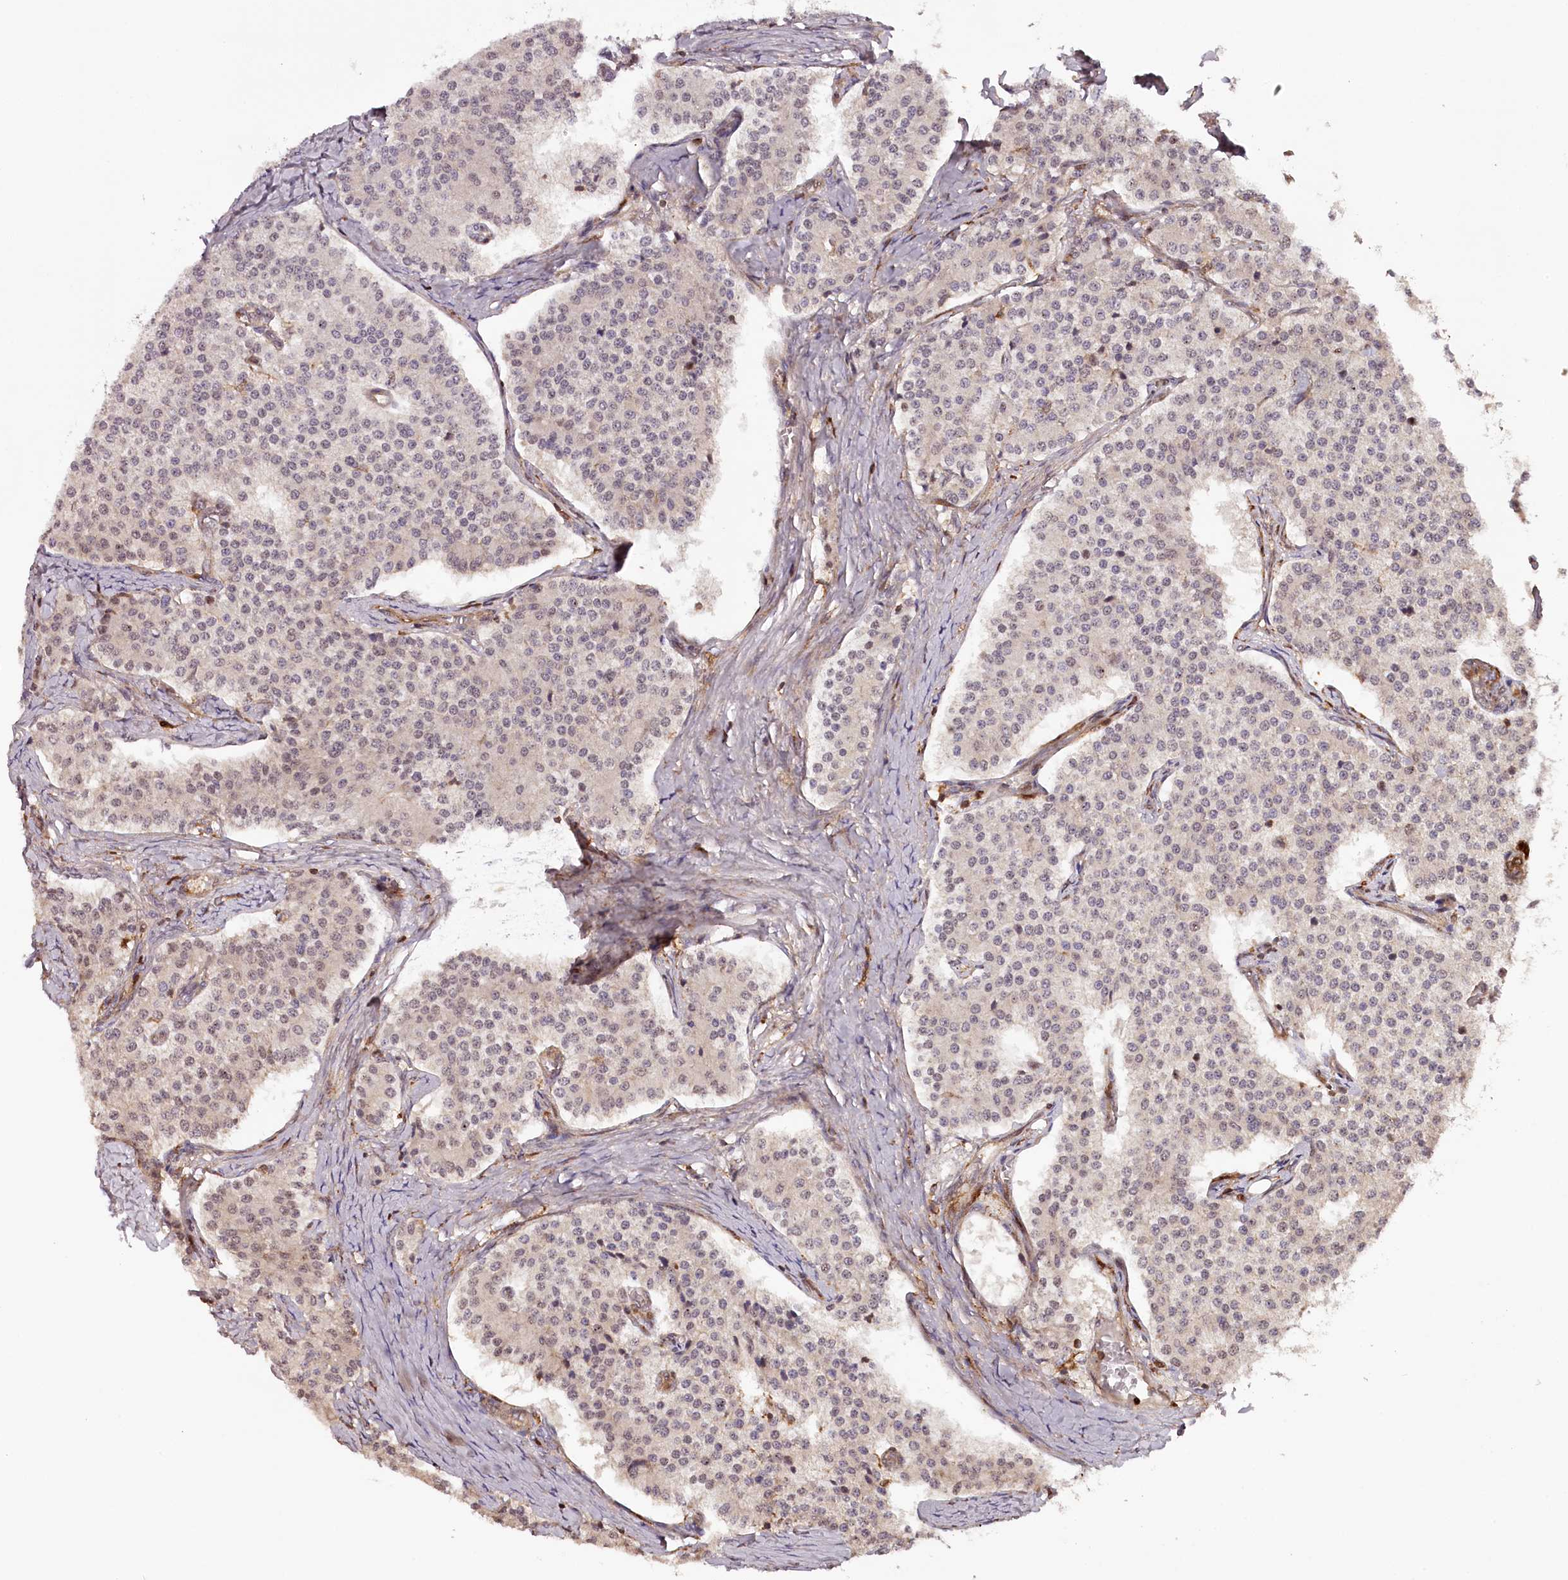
{"staining": {"intensity": "weak", "quantity": "<25%", "location": "cytoplasmic/membranous,nuclear"}, "tissue": "carcinoid", "cell_type": "Tumor cells", "image_type": "cancer", "snomed": [{"axis": "morphology", "description": "Carcinoid, malignant, NOS"}, {"axis": "topography", "description": "Colon"}], "caption": "This is an IHC micrograph of carcinoid. There is no staining in tumor cells.", "gene": "KIF14", "patient": {"sex": "female", "age": 52}}